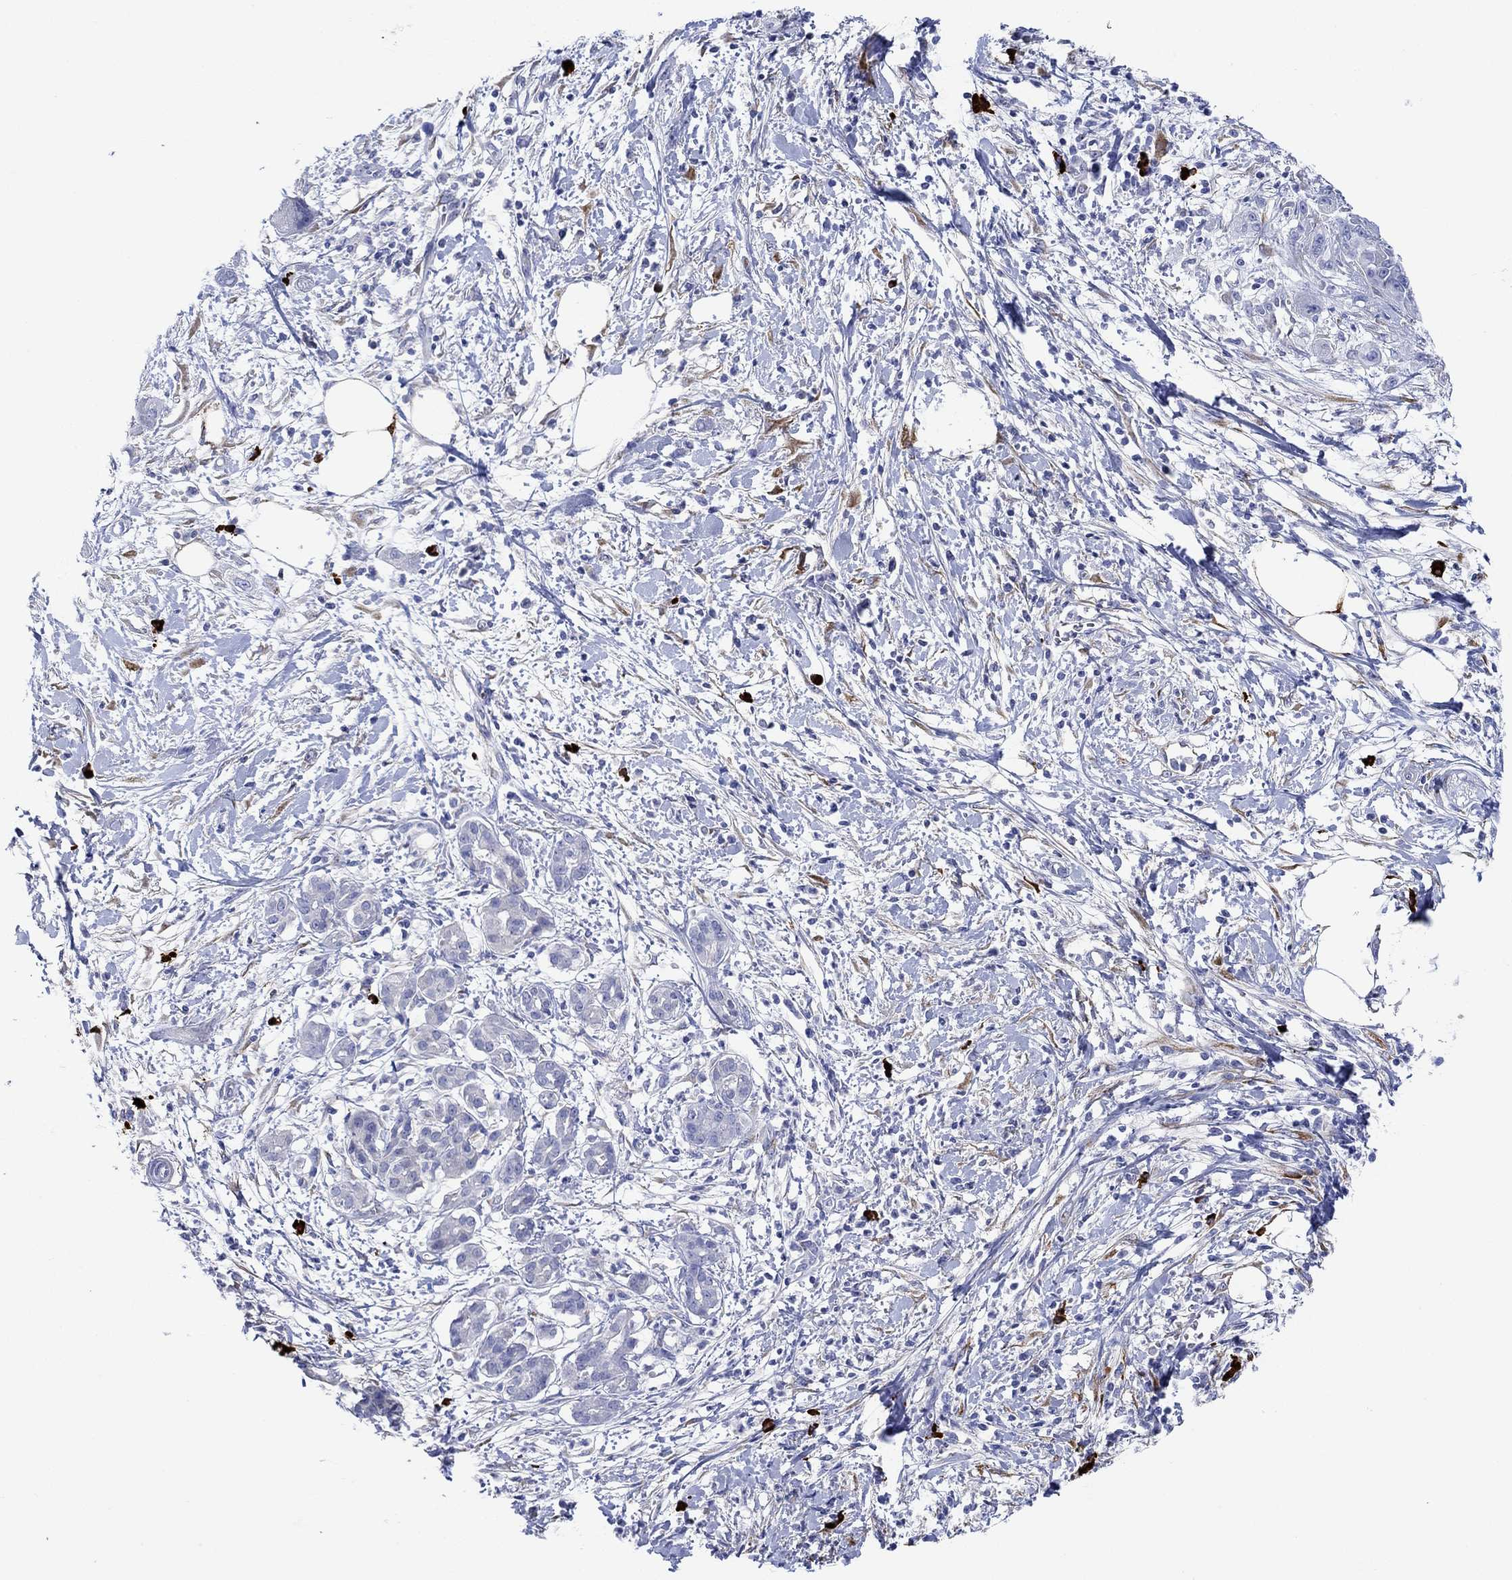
{"staining": {"intensity": "negative", "quantity": "none", "location": "none"}, "tissue": "pancreatic cancer", "cell_type": "Tumor cells", "image_type": "cancer", "snomed": [{"axis": "morphology", "description": "Adenocarcinoma, NOS"}, {"axis": "topography", "description": "Pancreas"}], "caption": "IHC of pancreatic cancer displays no positivity in tumor cells. Brightfield microscopy of immunohistochemistry (IHC) stained with DAB (3,3'-diaminobenzidine) (brown) and hematoxylin (blue), captured at high magnification.", "gene": "P2RY6", "patient": {"sex": "male", "age": 72}}